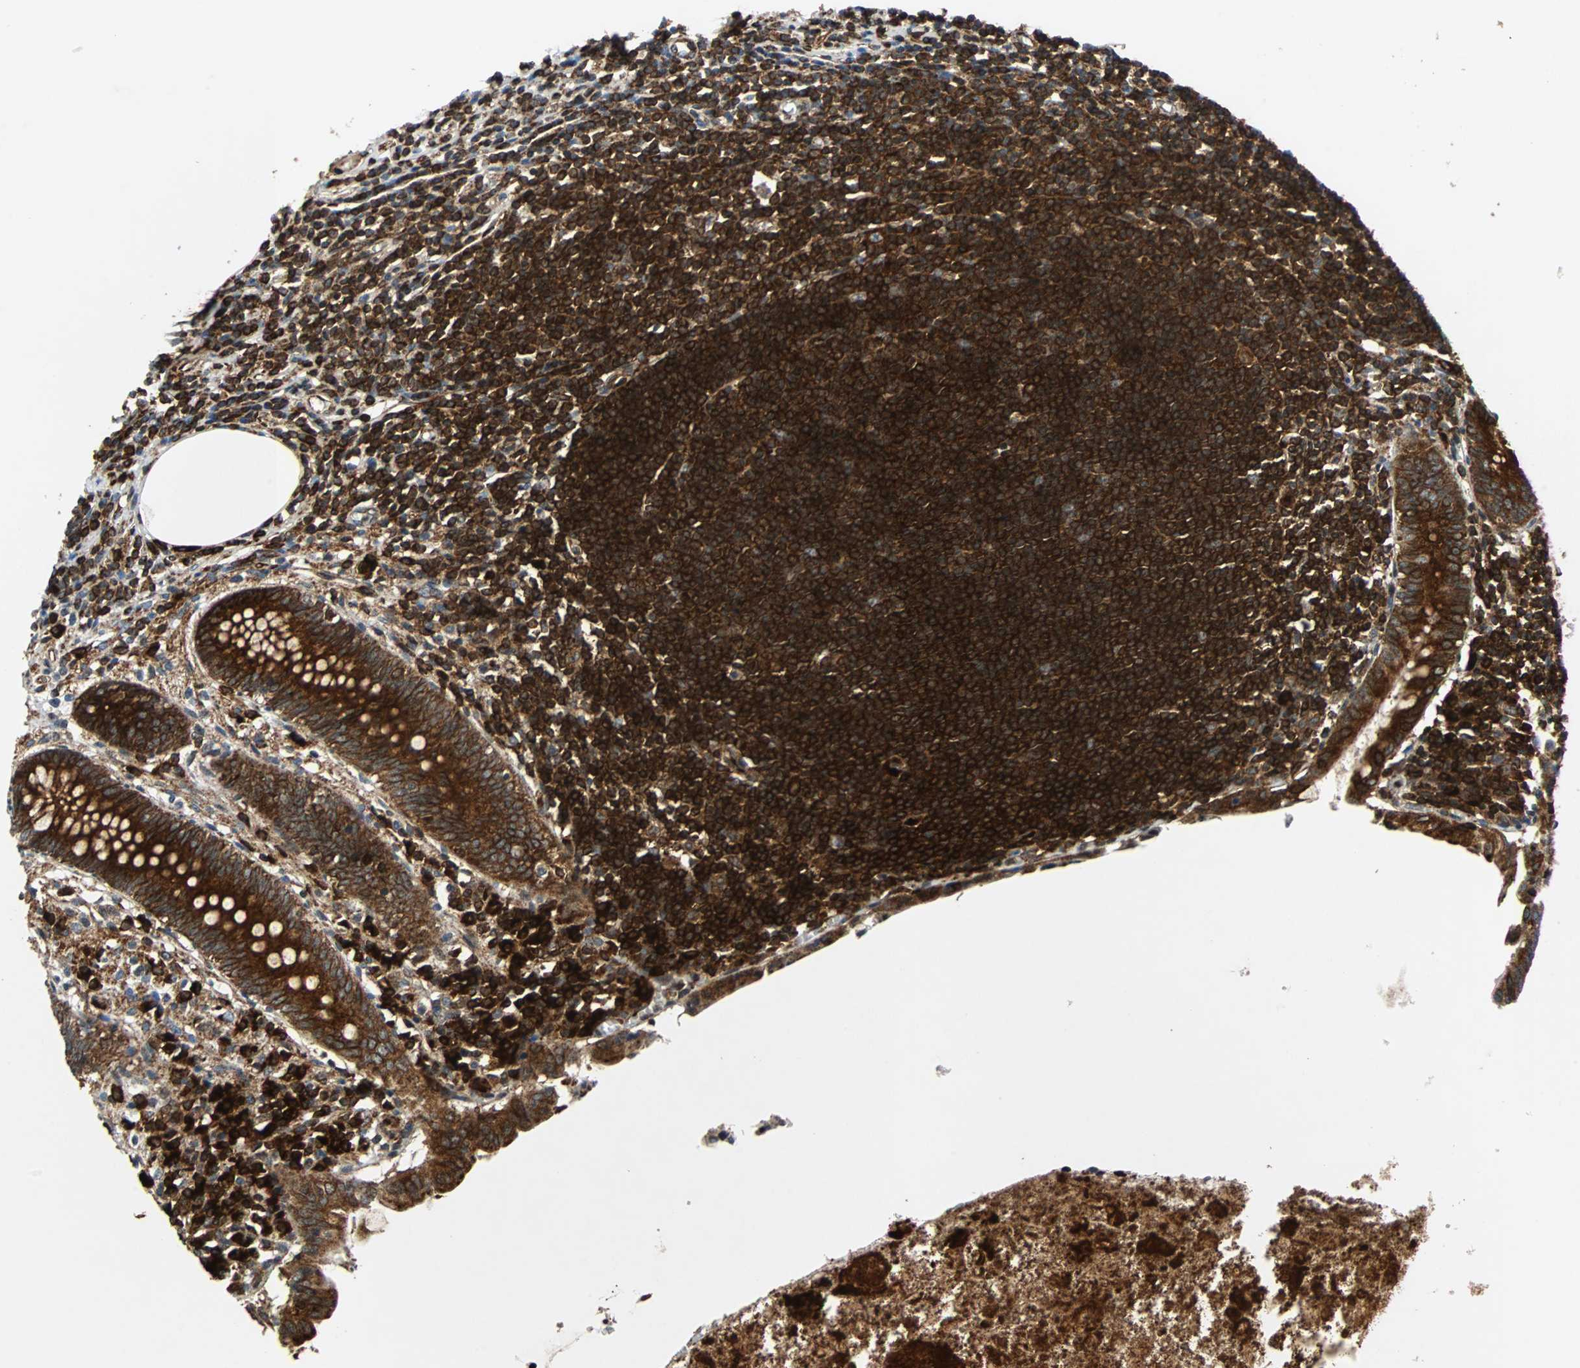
{"staining": {"intensity": "strong", "quantity": ">75%", "location": "cytoplasmic/membranous"}, "tissue": "appendix", "cell_type": "Glandular cells", "image_type": "normal", "snomed": [{"axis": "morphology", "description": "Normal tissue, NOS"}, {"axis": "topography", "description": "Appendix"}], "caption": "Protein expression analysis of benign human appendix reveals strong cytoplasmic/membranous staining in about >75% of glandular cells. (Brightfield microscopy of DAB IHC at high magnification).", "gene": "TUBA4A", "patient": {"sex": "female", "age": 50}}